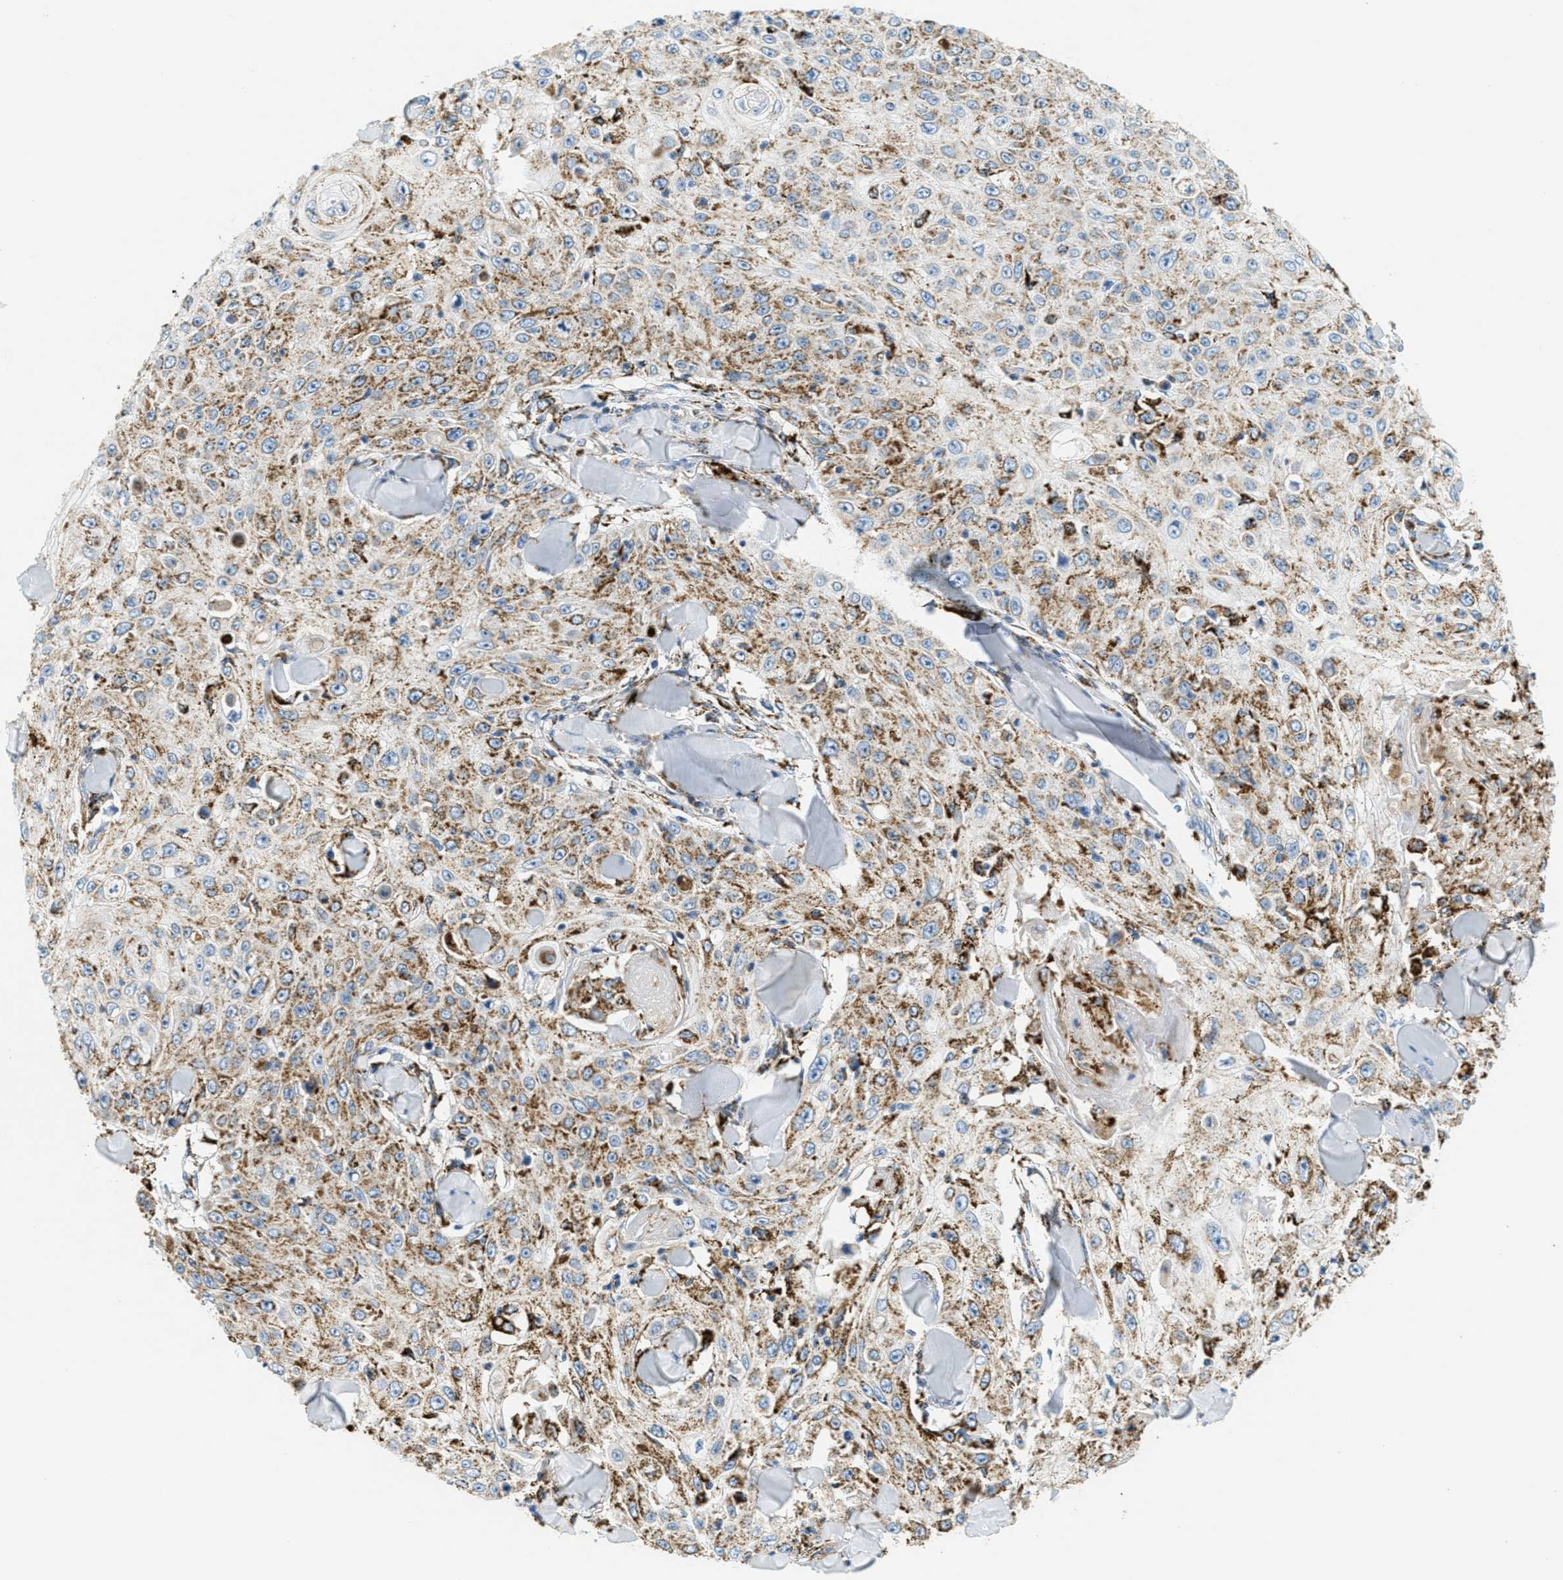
{"staining": {"intensity": "moderate", "quantity": ">75%", "location": "cytoplasmic/membranous"}, "tissue": "skin cancer", "cell_type": "Tumor cells", "image_type": "cancer", "snomed": [{"axis": "morphology", "description": "Squamous cell carcinoma, NOS"}, {"axis": "topography", "description": "Skin"}], "caption": "Moderate cytoplasmic/membranous staining is appreciated in approximately >75% of tumor cells in skin squamous cell carcinoma. (DAB IHC with brightfield microscopy, high magnification).", "gene": "HLCS", "patient": {"sex": "male", "age": 86}}